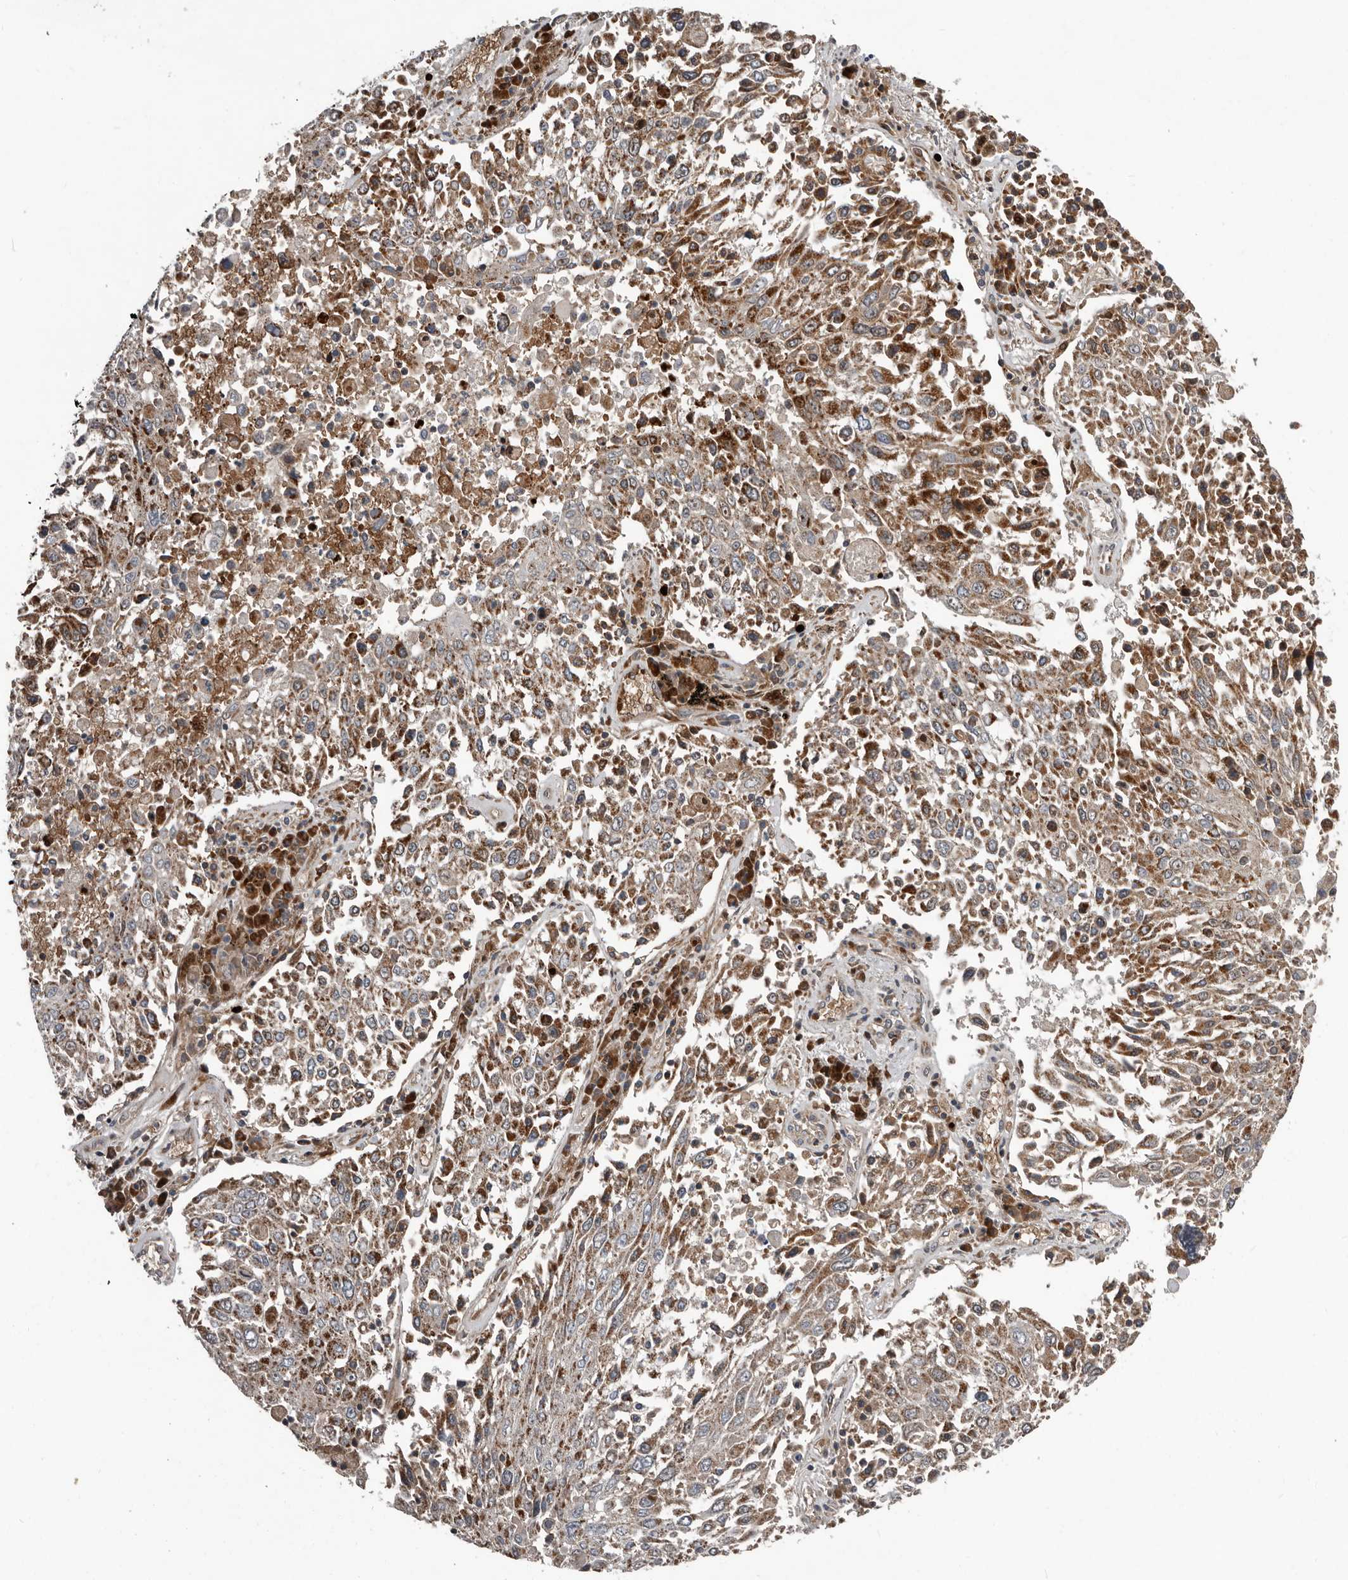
{"staining": {"intensity": "moderate", "quantity": ">75%", "location": "cytoplasmic/membranous"}, "tissue": "lung cancer", "cell_type": "Tumor cells", "image_type": "cancer", "snomed": [{"axis": "morphology", "description": "Squamous cell carcinoma, NOS"}, {"axis": "topography", "description": "Lung"}], "caption": "Protein expression analysis of lung cancer reveals moderate cytoplasmic/membranous expression in approximately >75% of tumor cells. Nuclei are stained in blue.", "gene": "FBXO31", "patient": {"sex": "male", "age": 65}}